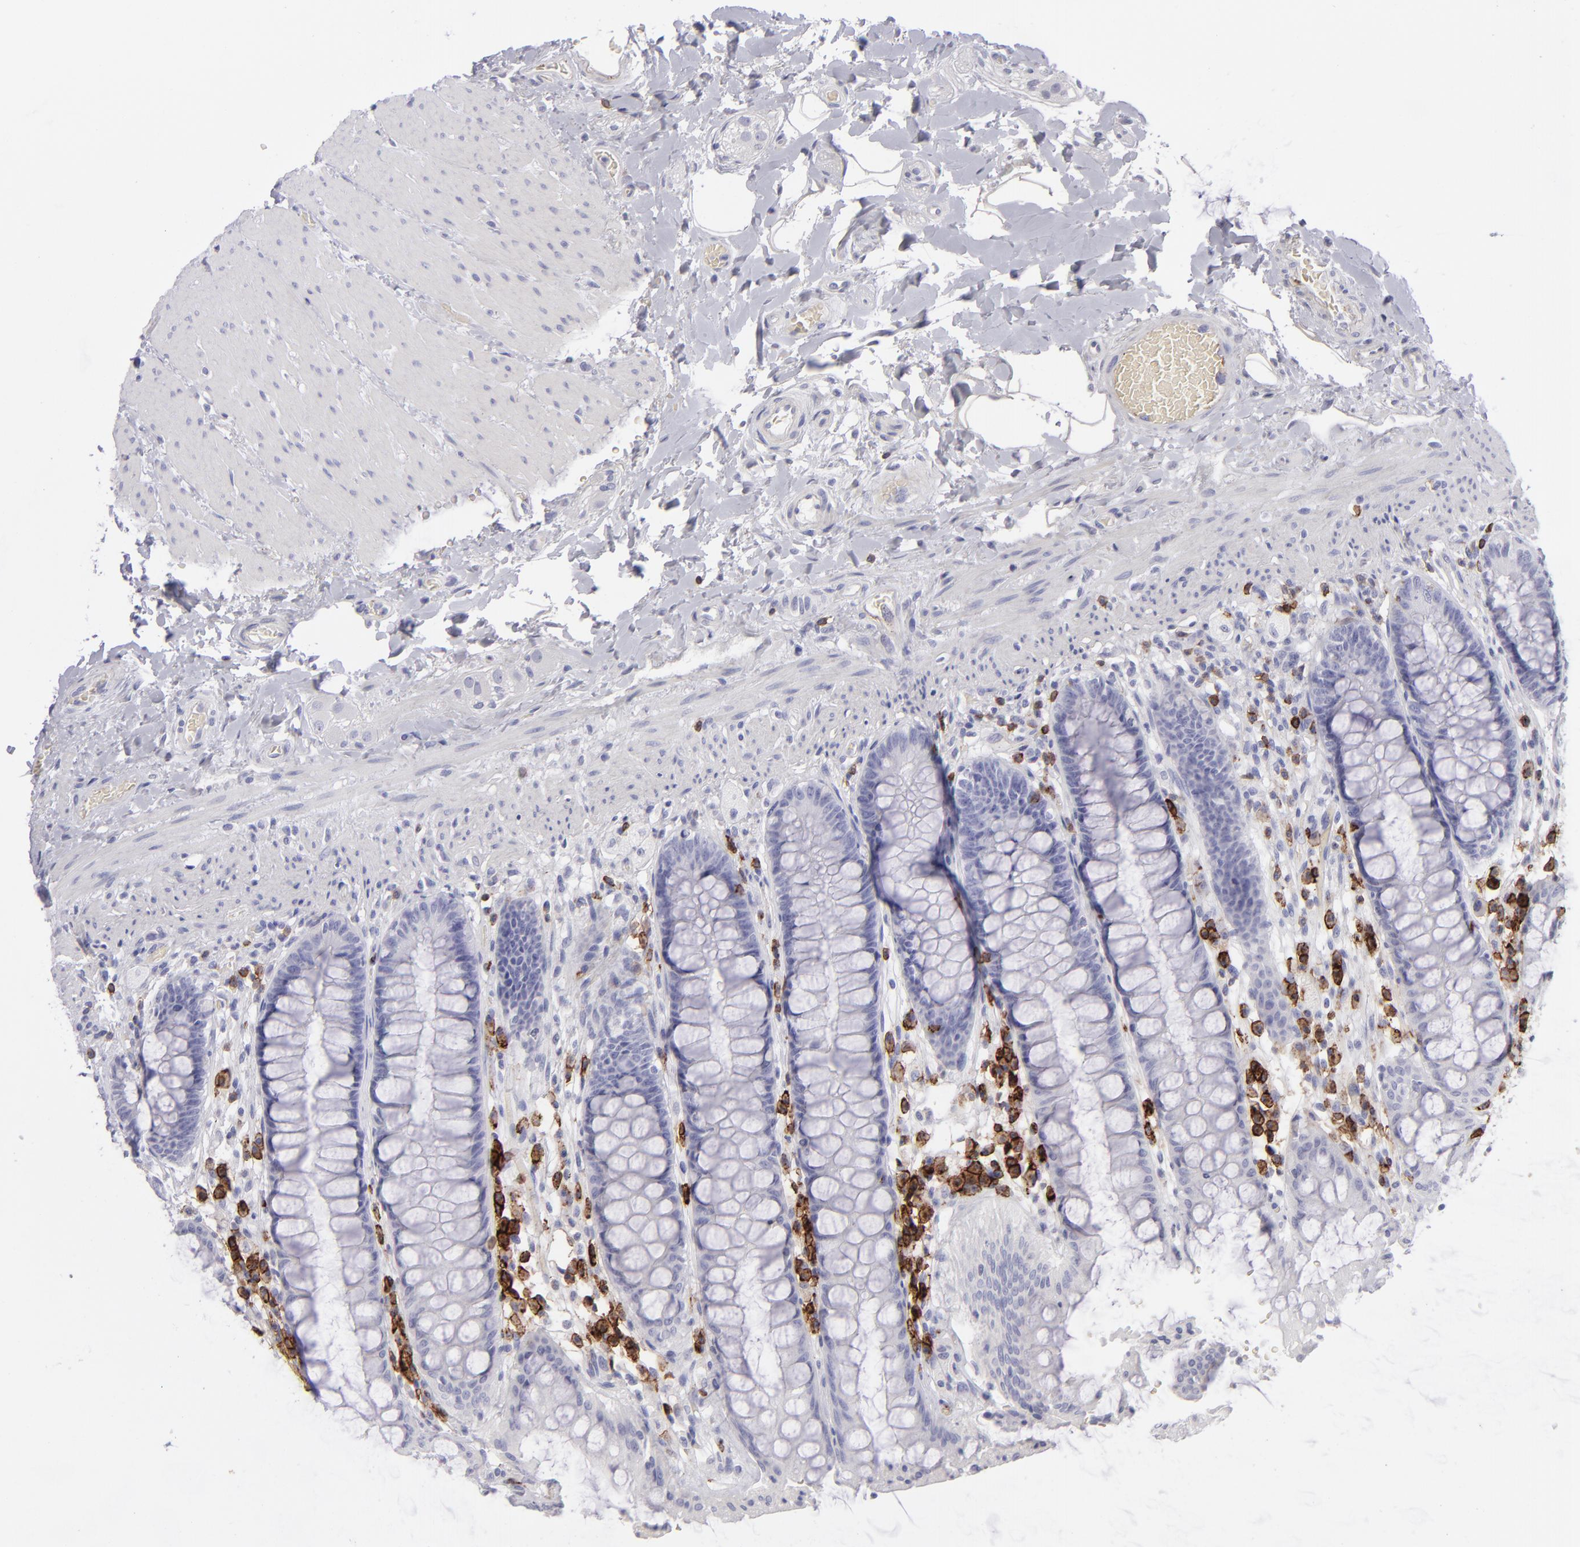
{"staining": {"intensity": "negative", "quantity": "none", "location": "none"}, "tissue": "rectum", "cell_type": "Glandular cells", "image_type": "normal", "snomed": [{"axis": "morphology", "description": "Normal tissue, NOS"}, {"axis": "topography", "description": "Rectum"}], "caption": "This micrograph is of benign rectum stained with immunohistochemistry (IHC) to label a protein in brown with the nuclei are counter-stained blue. There is no positivity in glandular cells. The staining was performed using DAB (3,3'-diaminobenzidine) to visualize the protein expression in brown, while the nuclei were stained in blue with hematoxylin (Magnification: 20x).", "gene": "CD27", "patient": {"sex": "female", "age": 46}}